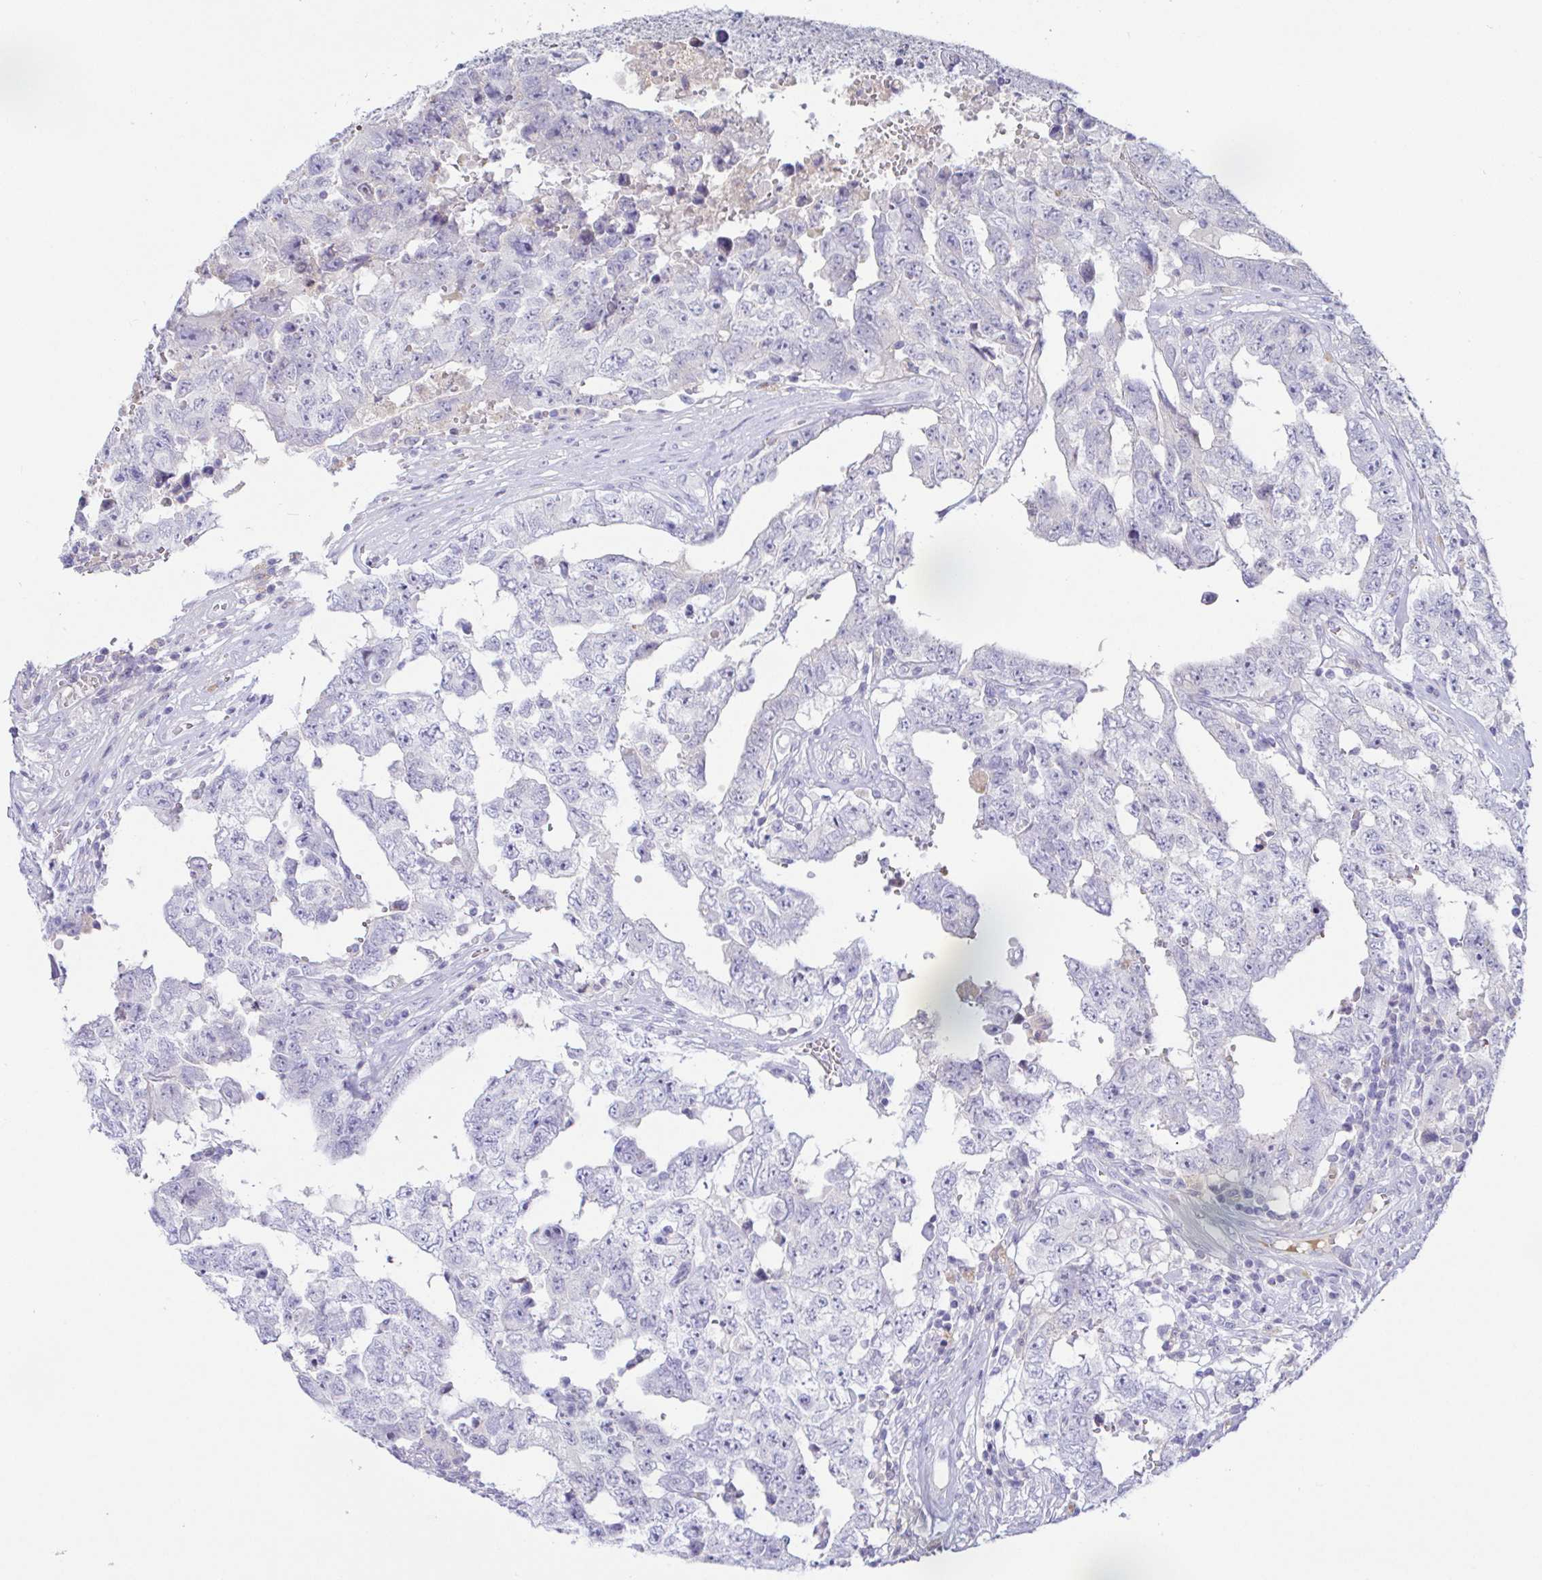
{"staining": {"intensity": "negative", "quantity": "none", "location": "none"}, "tissue": "testis cancer", "cell_type": "Tumor cells", "image_type": "cancer", "snomed": [{"axis": "morphology", "description": "Normal tissue, NOS"}, {"axis": "morphology", "description": "Carcinoma, Embryonal, NOS"}, {"axis": "topography", "description": "Testis"}, {"axis": "topography", "description": "Epididymis"}], "caption": "IHC histopathology image of neoplastic tissue: testis cancer stained with DAB (3,3'-diaminobenzidine) reveals no significant protein staining in tumor cells.", "gene": "SAA4", "patient": {"sex": "male", "age": 25}}